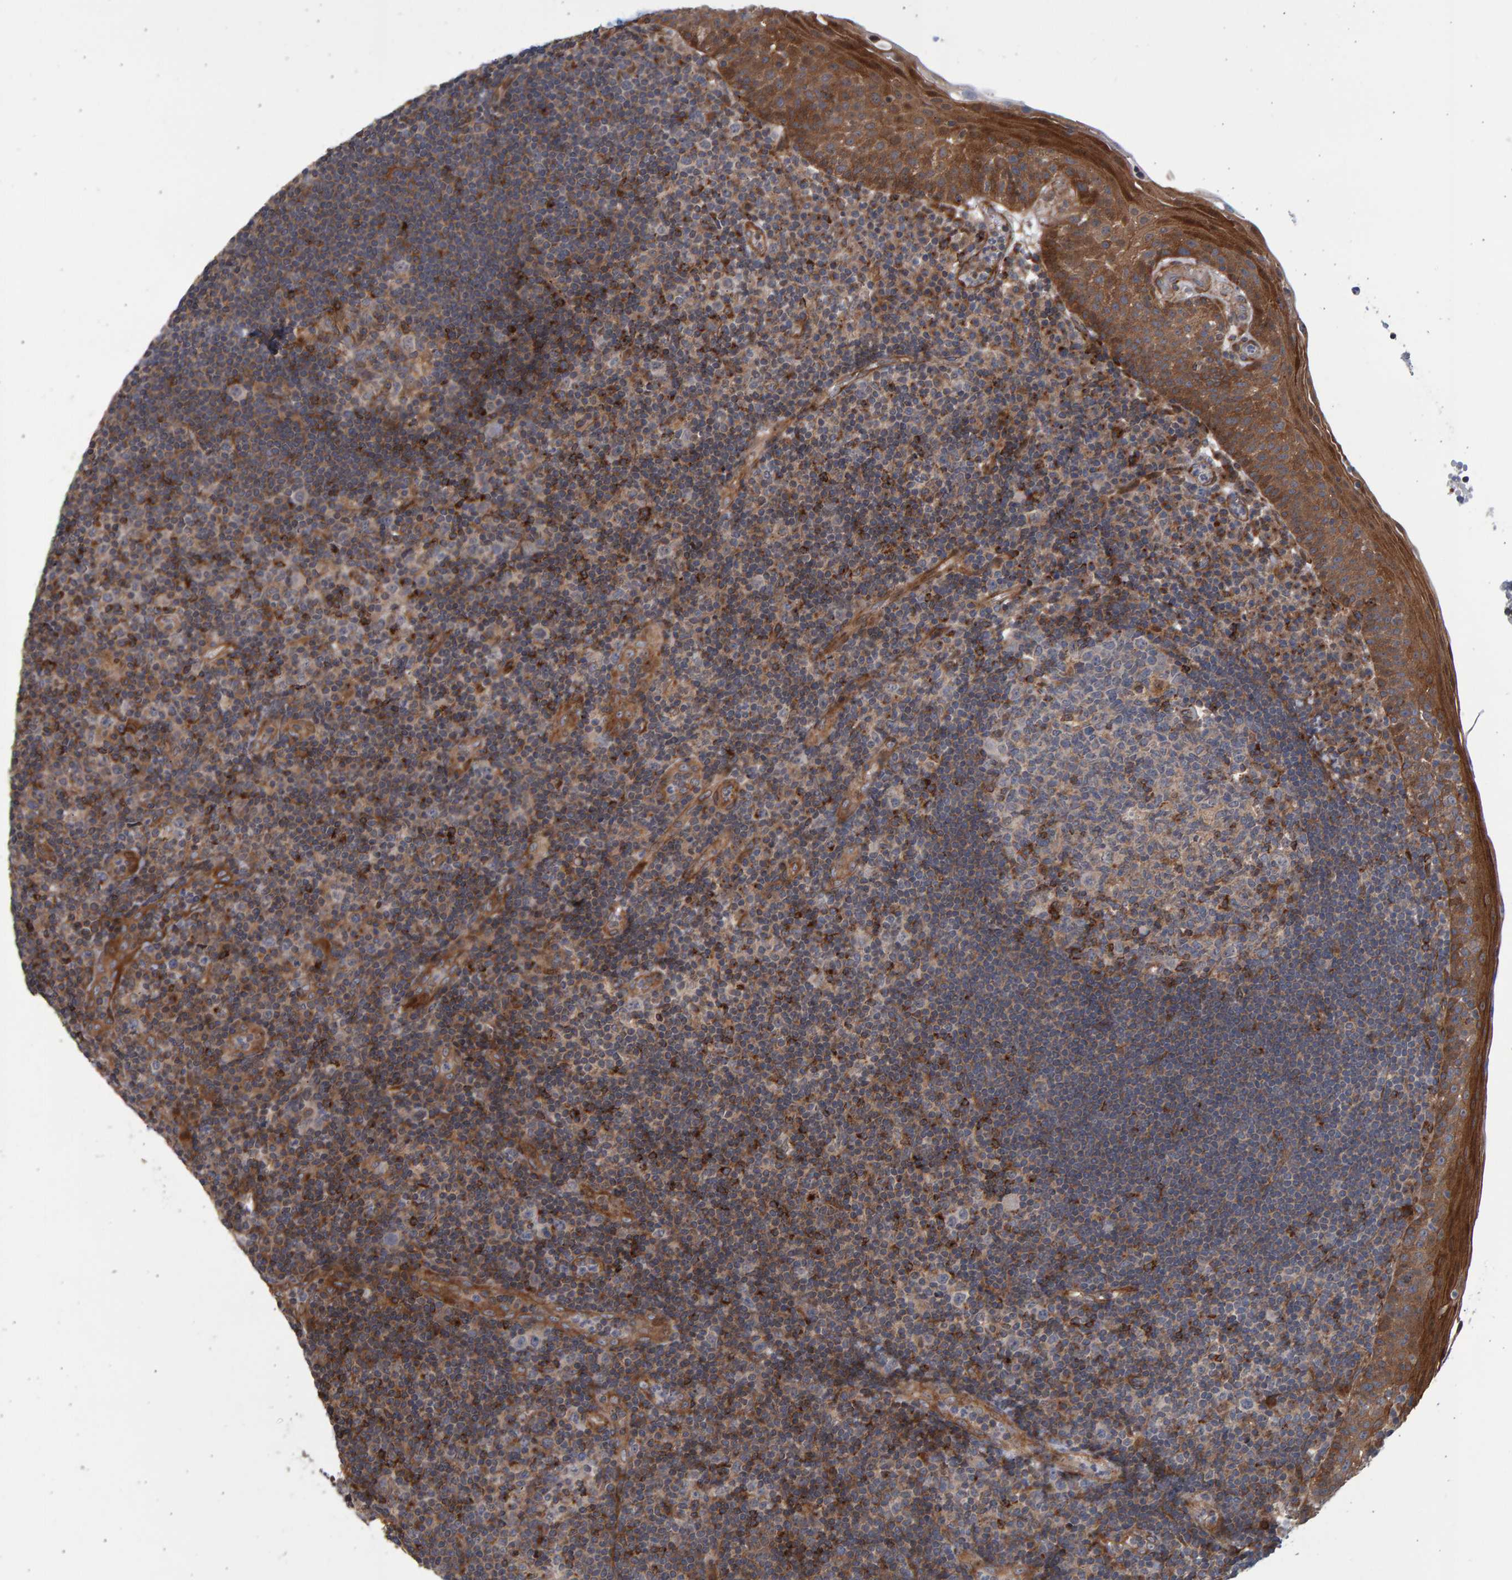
{"staining": {"intensity": "moderate", "quantity": "<25%", "location": "cytoplasmic/membranous"}, "tissue": "tonsil", "cell_type": "Germinal center cells", "image_type": "normal", "snomed": [{"axis": "morphology", "description": "Normal tissue, NOS"}, {"axis": "topography", "description": "Tonsil"}], "caption": "Moderate cytoplasmic/membranous protein positivity is present in about <25% of germinal center cells in tonsil. The protein is stained brown, and the nuclei are stained in blue (DAB (3,3'-diaminobenzidine) IHC with brightfield microscopy, high magnification).", "gene": "LRBA", "patient": {"sex": "female", "age": 40}}